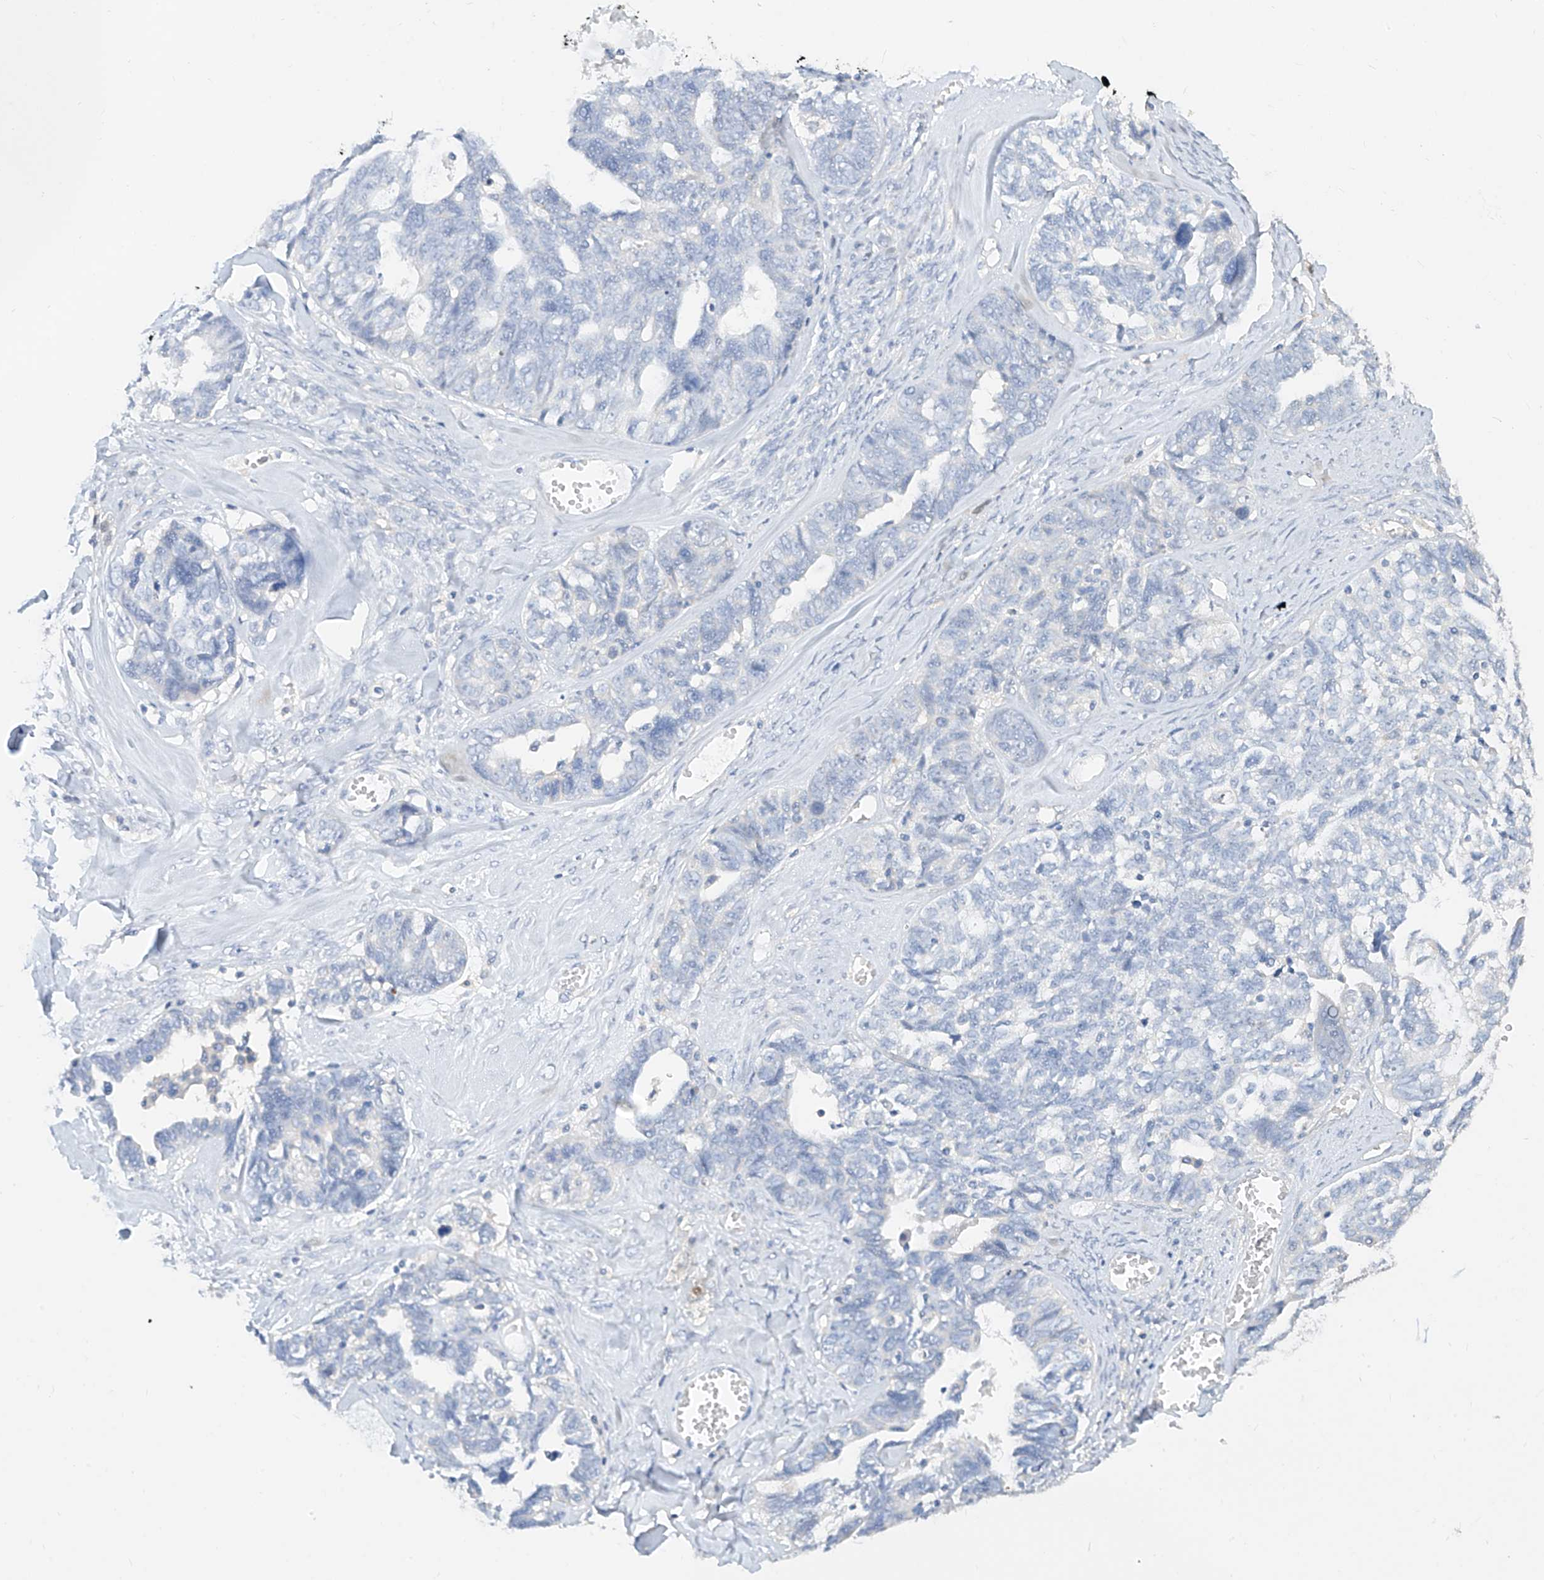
{"staining": {"intensity": "negative", "quantity": "none", "location": "none"}, "tissue": "ovarian cancer", "cell_type": "Tumor cells", "image_type": "cancer", "snomed": [{"axis": "morphology", "description": "Cystadenocarcinoma, serous, NOS"}, {"axis": "topography", "description": "Ovary"}], "caption": "The histopathology image shows no significant positivity in tumor cells of ovarian cancer (serous cystadenocarcinoma).", "gene": "ZZEF1", "patient": {"sex": "female", "age": 79}}